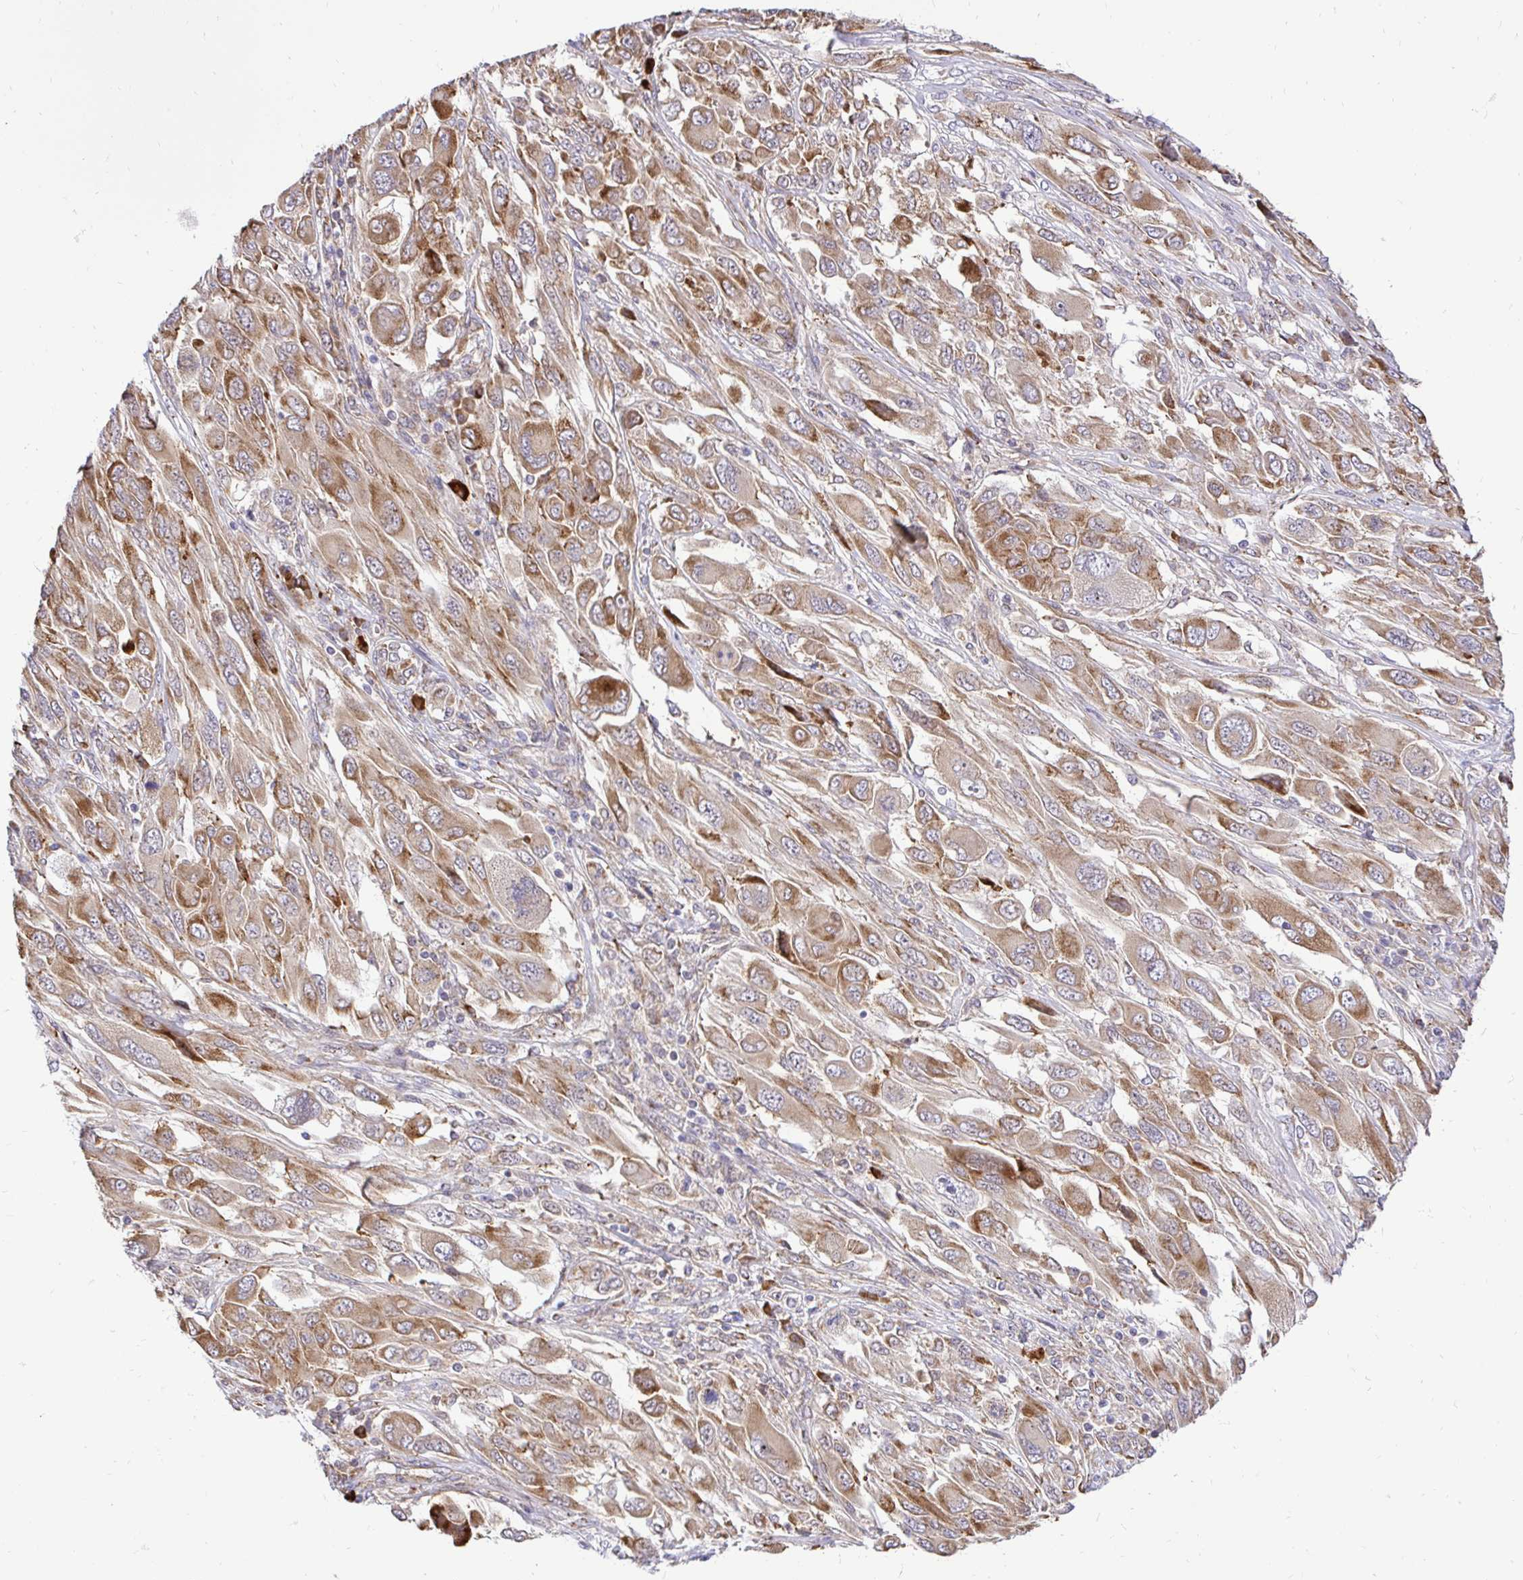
{"staining": {"intensity": "moderate", "quantity": ">75%", "location": "cytoplasmic/membranous"}, "tissue": "melanoma", "cell_type": "Tumor cells", "image_type": "cancer", "snomed": [{"axis": "morphology", "description": "Malignant melanoma, NOS"}, {"axis": "topography", "description": "Skin"}], "caption": "Malignant melanoma stained with immunohistochemistry demonstrates moderate cytoplasmic/membranous positivity in approximately >75% of tumor cells.", "gene": "NAALAD2", "patient": {"sex": "female", "age": 91}}